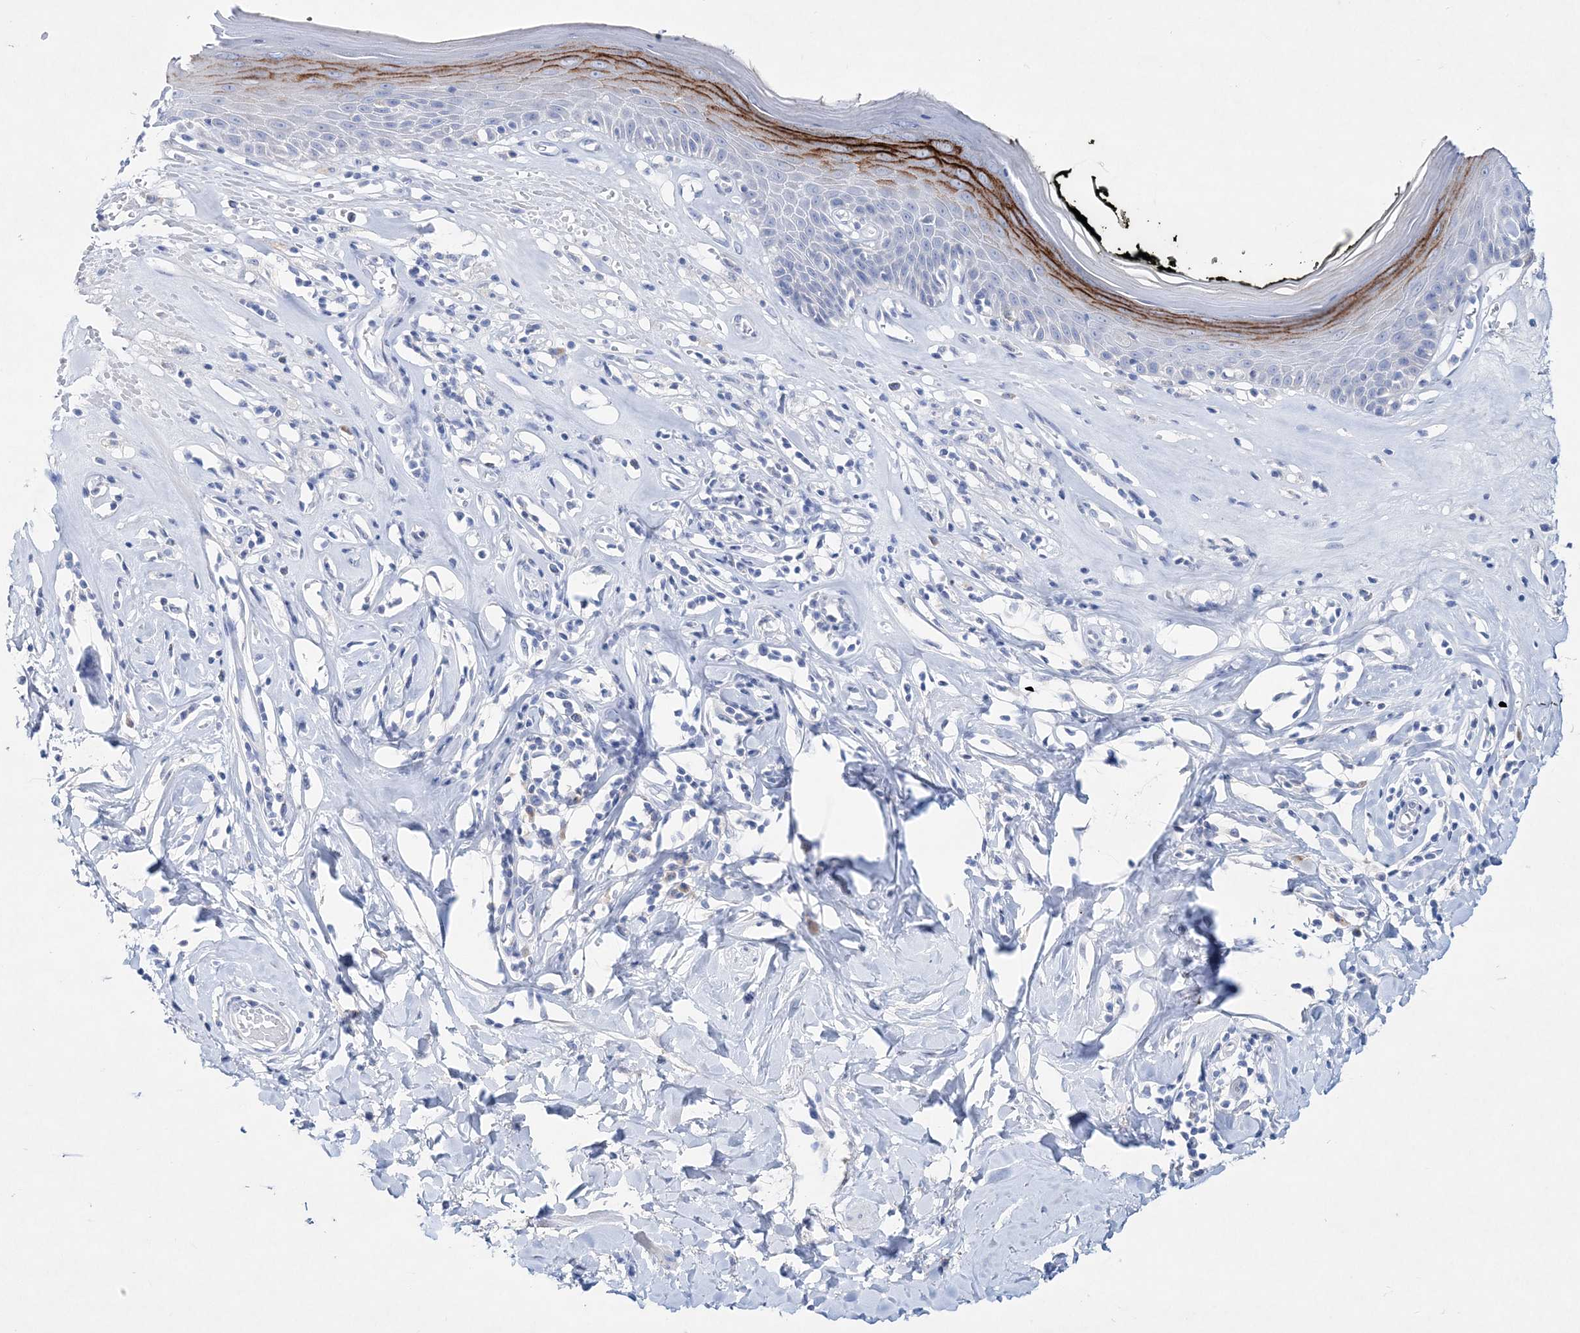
{"staining": {"intensity": "strong", "quantity": "<25%", "location": "cytoplasmic/membranous"}, "tissue": "skin", "cell_type": "Epidermal cells", "image_type": "normal", "snomed": [{"axis": "morphology", "description": "Normal tissue, NOS"}, {"axis": "morphology", "description": "Inflammation, NOS"}, {"axis": "topography", "description": "Vulva"}], "caption": "High-magnification brightfield microscopy of unremarkable skin stained with DAB (brown) and counterstained with hematoxylin (blue). epidermal cells exhibit strong cytoplasmic/membranous positivity is identified in approximately<25% of cells.", "gene": "SPINK7", "patient": {"sex": "female", "age": 84}}